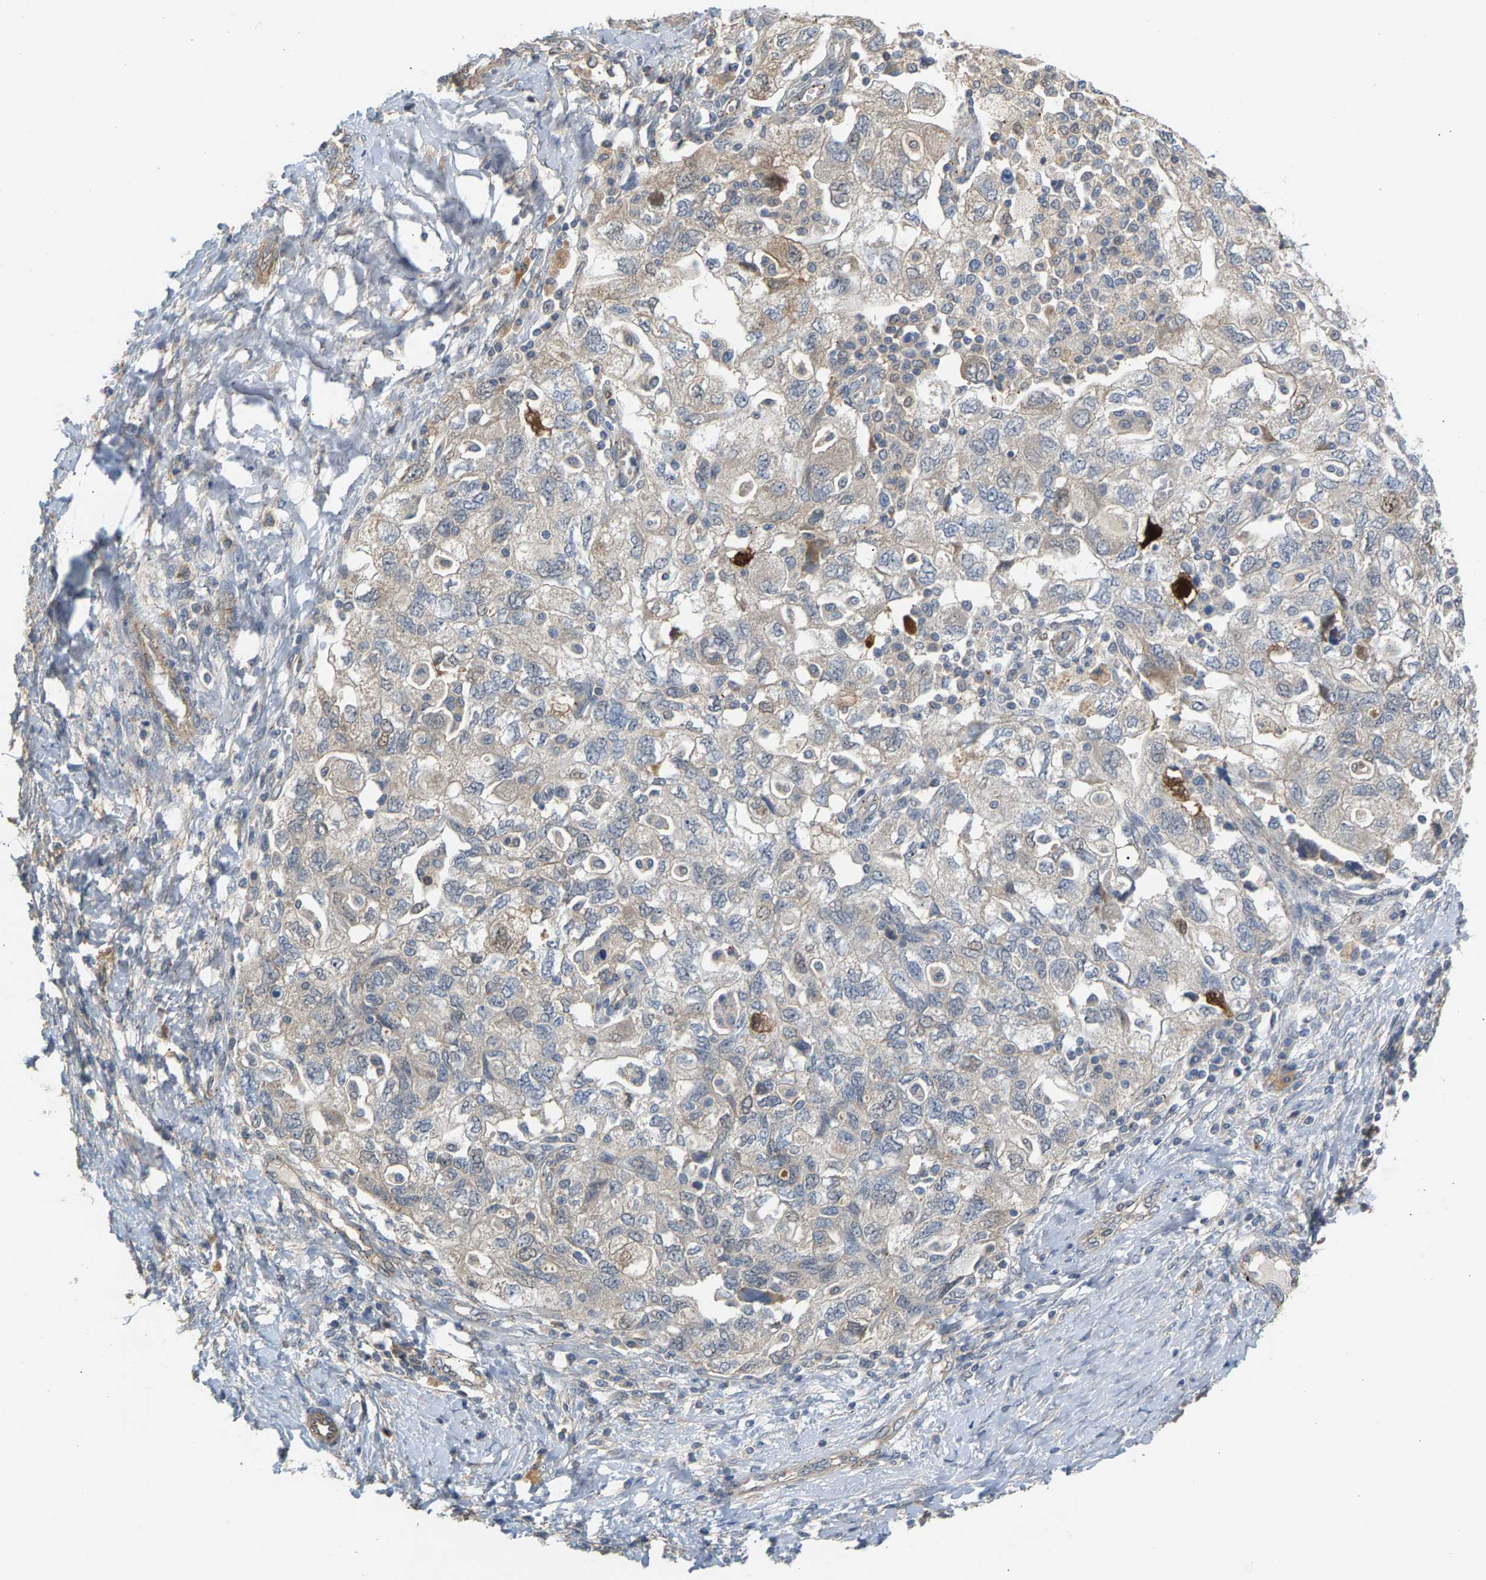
{"staining": {"intensity": "weak", "quantity": "25%-75%", "location": "cytoplasmic/membranous"}, "tissue": "ovarian cancer", "cell_type": "Tumor cells", "image_type": "cancer", "snomed": [{"axis": "morphology", "description": "Carcinoma, NOS"}, {"axis": "morphology", "description": "Cystadenocarcinoma, serous, NOS"}, {"axis": "topography", "description": "Ovary"}], "caption": "Carcinoma (ovarian) was stained to show a protein in brown. There is low levels of weak cytoplasmic/membranous positivity in approximately 25%-75% of tumor cells.", "gene": "KRTAP27-1", "patient": {"sex": "female", "age": 69}}